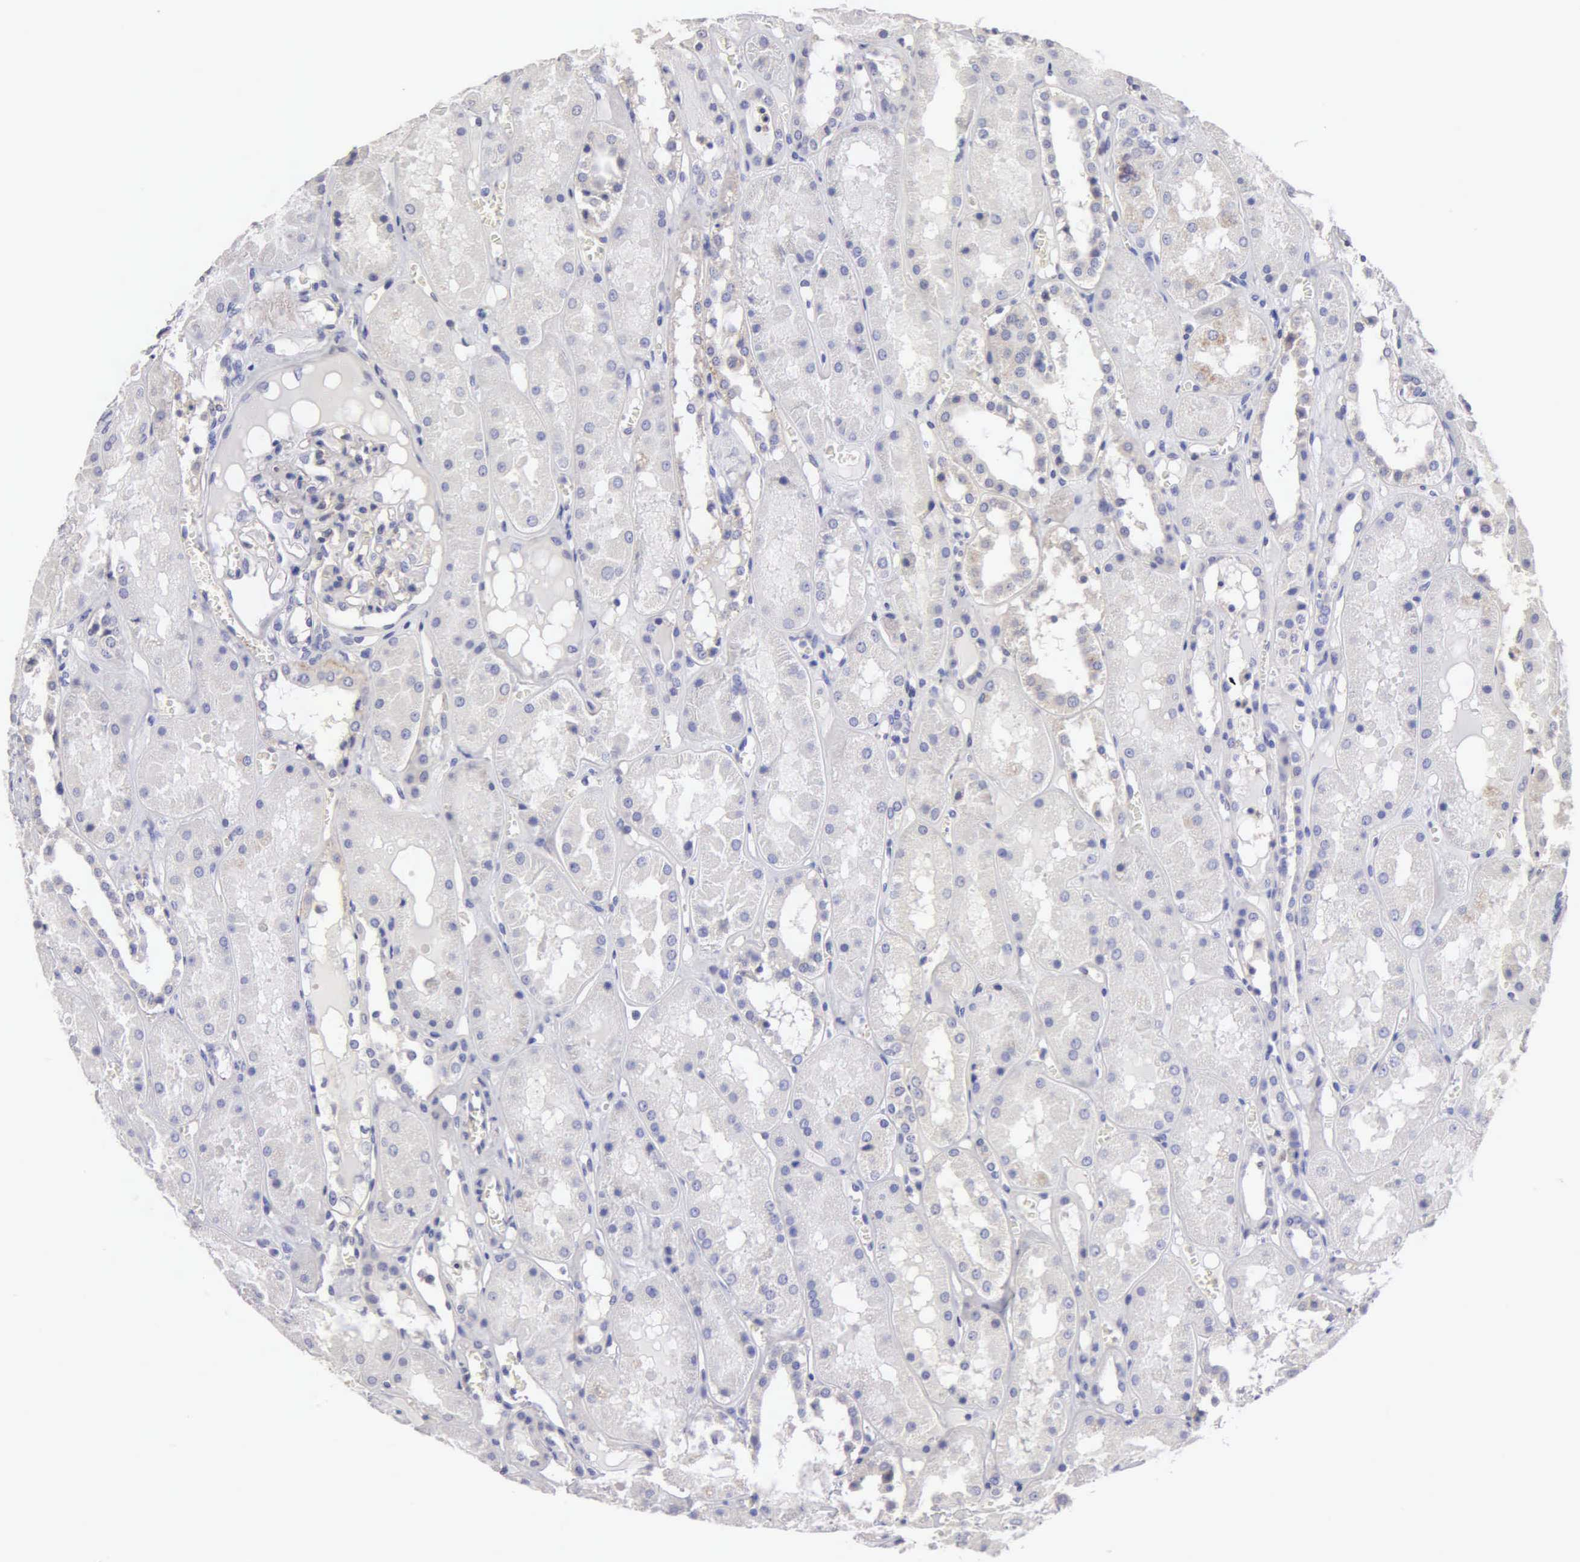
{"staining": {"intensity": "negative", "quantity": "none", "location": "none"}, "tissue": "kidney", "cell_type": "Cells in glomeruli", "image_type": "normal", "snomed": [{"axis": "morphology", "description": "Normal tissue, NOS"}, {"axis": "topography", "description": "Kidney"}], "caption": "IHC of normal human kidney displays no staining in cells in glomeruli.", "gene": "APP", "patient": {"sex": "male", "age": 36}}